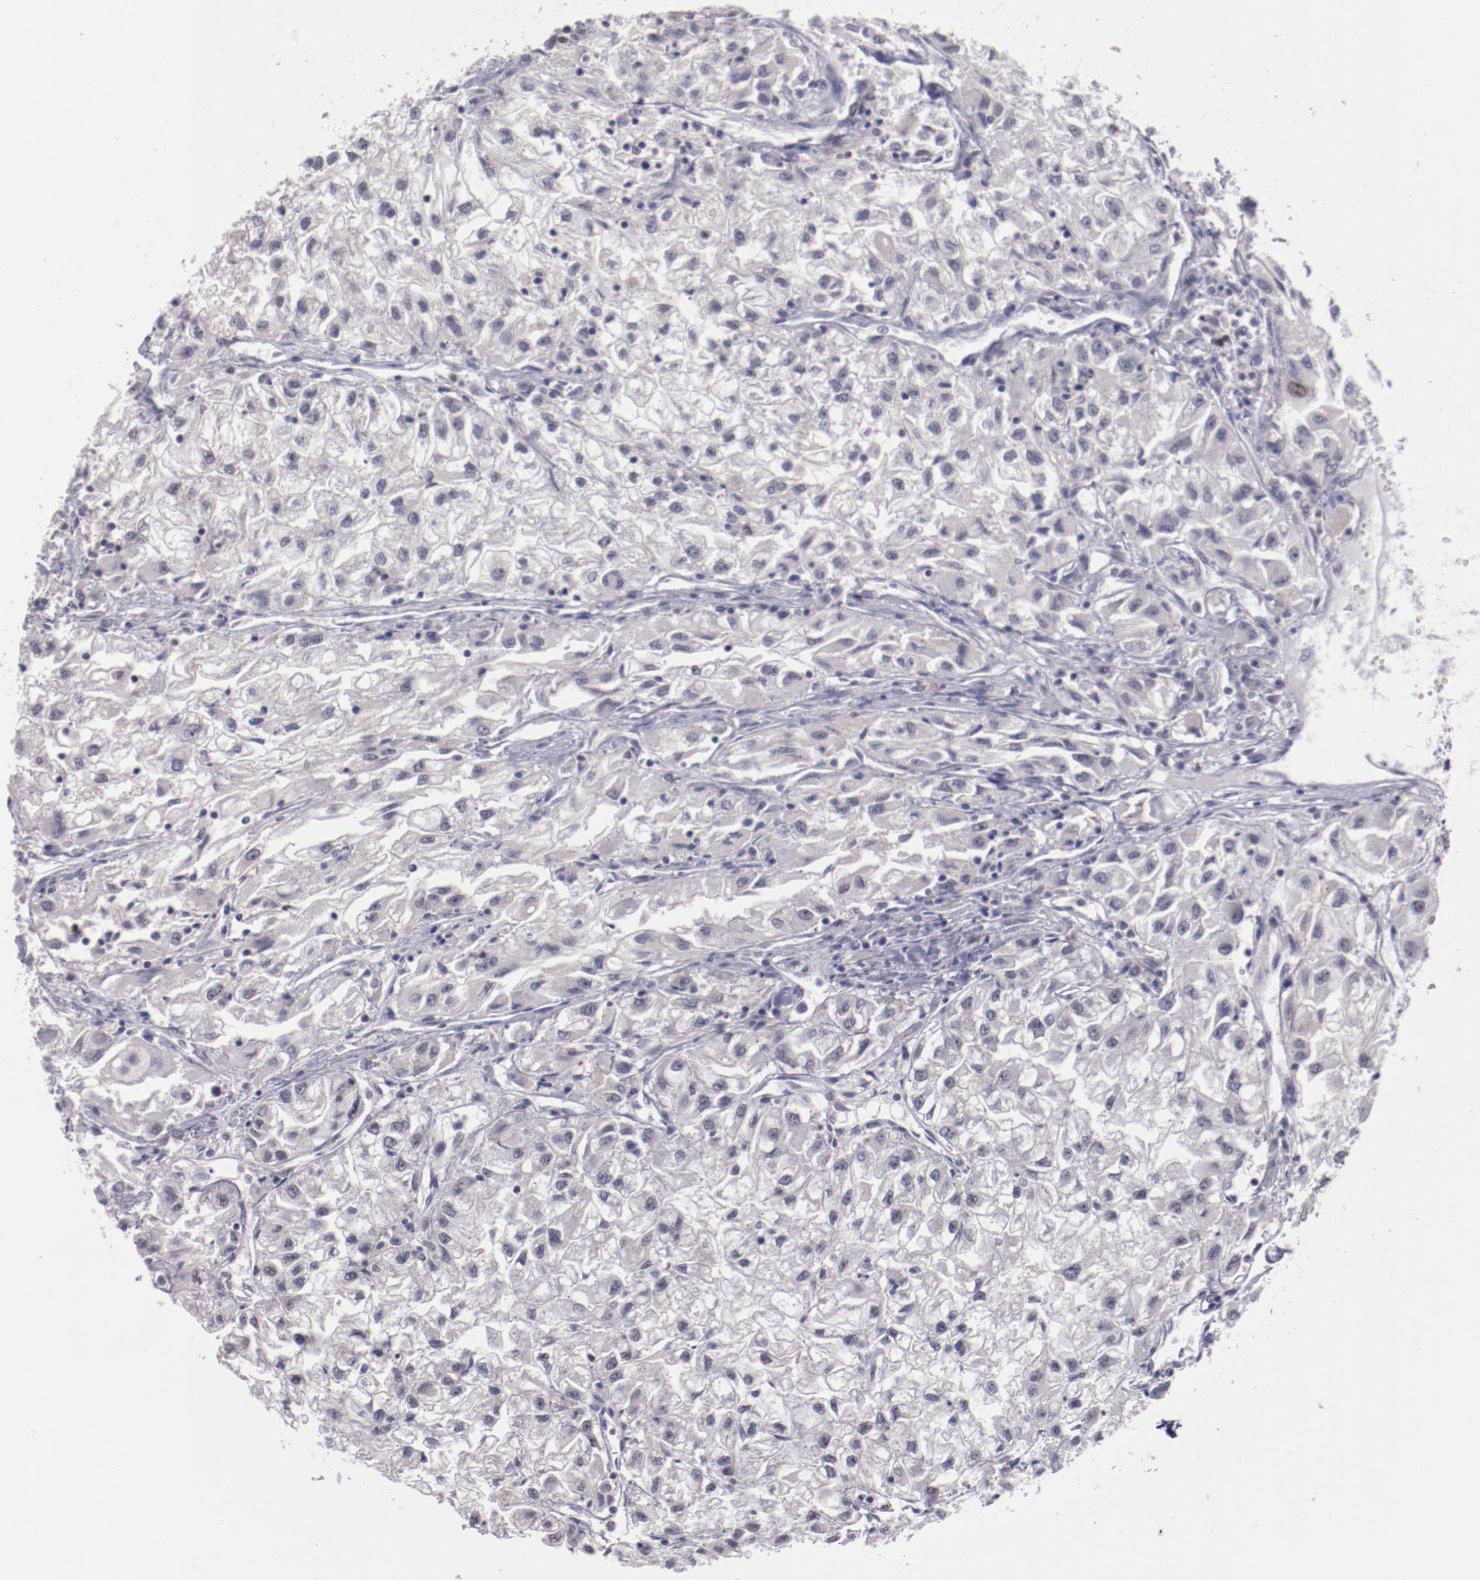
{"staining": {"intensity": "negative", "quantity": "none", "location": "none"}, "tissue": "renal cancer", "cell_type": "Tumor cells", "image_type": "cancer", "snomed": [{"axis": "morphology", "description": "Adenocarcinoma, NOS"}, {"axis": "topography", "description": "Kidney"}], "caption": "DAB (3,3'-diaminobenzidine) immunohistochemical staining of human renal adenocarcinoma exhibits no significant positivity in tumor cells.", "gene": "NRXN3", "patient": {"sex": "male", "age": 59}}